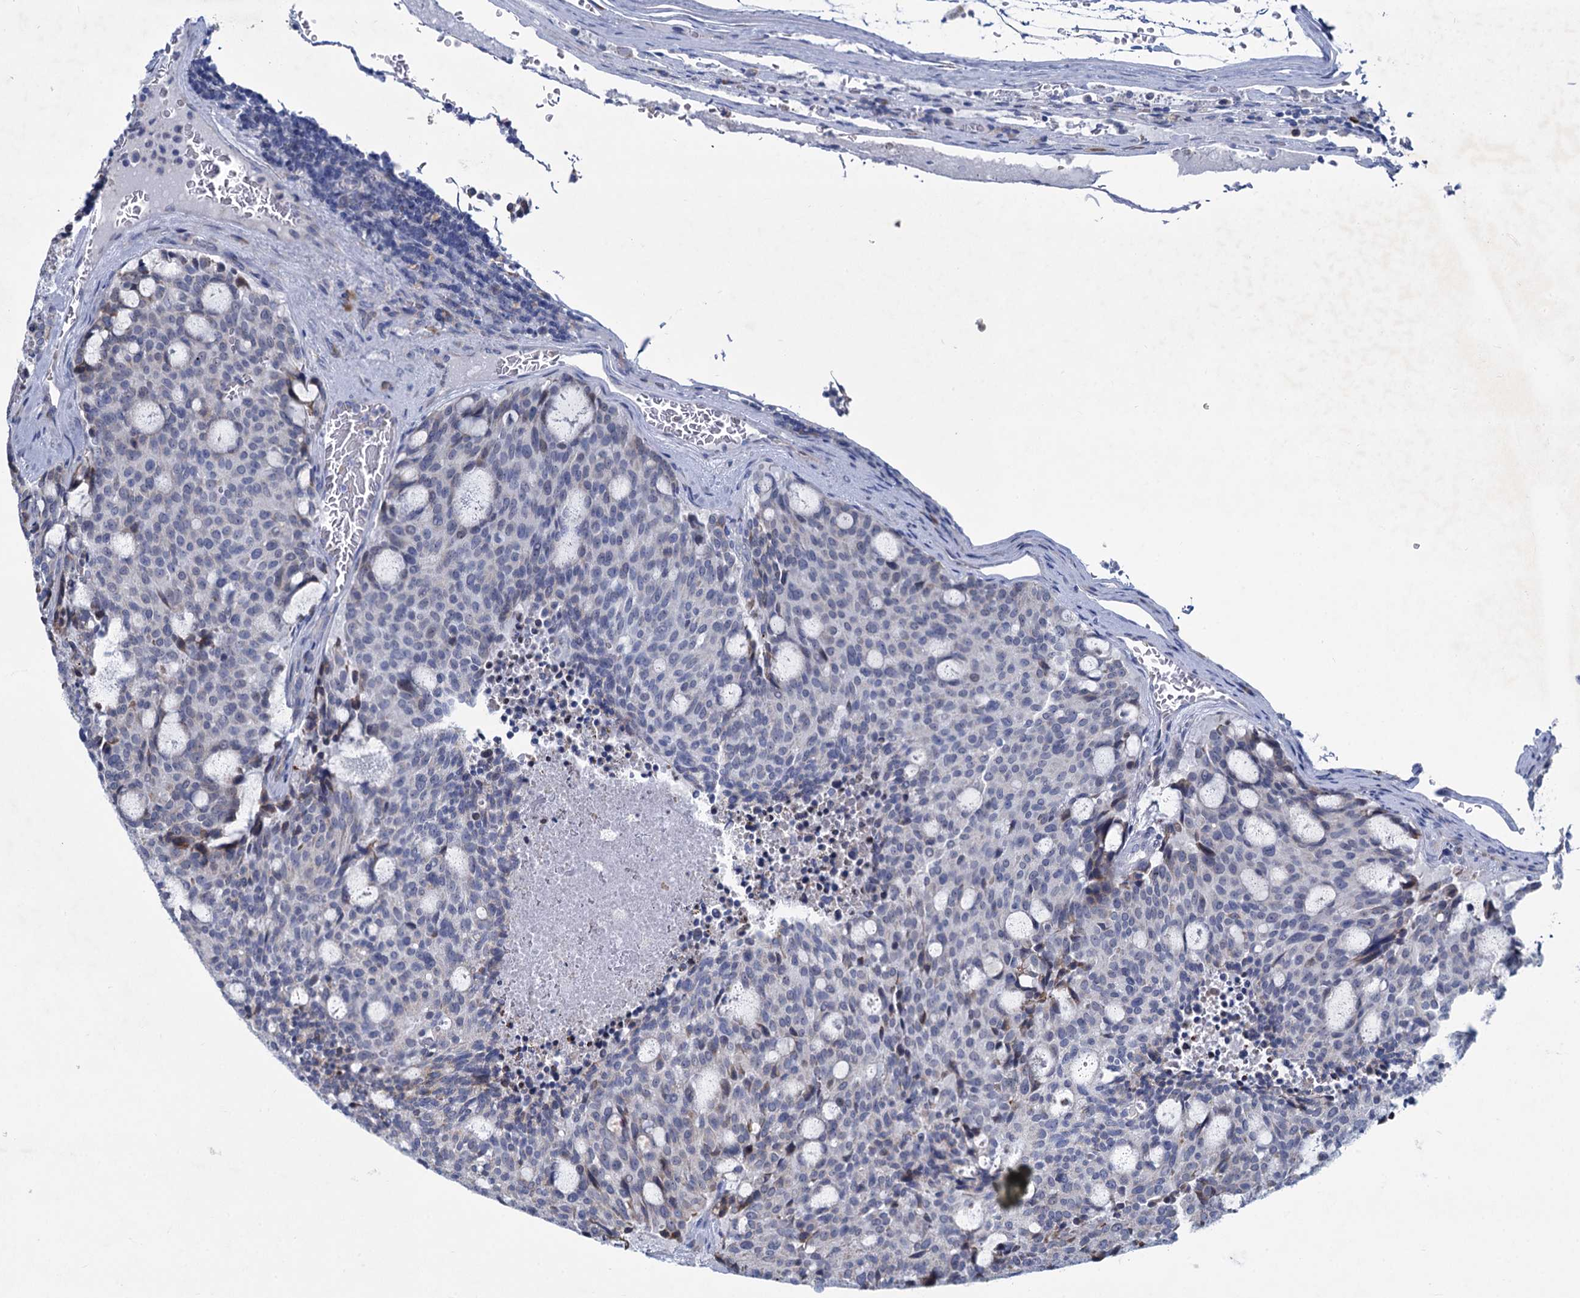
{"staining": {"intensity": "negative", "quantity": "none", "location": "none"}, "tissue": "carcinoid", "cell_type": "Tumor cells", "image_type": "cancer", "snomed": [{"axis": "morphology", "description": "Carcinoid, malignant, NOS"}, {"axis": "topography", "description": "Pancreas"}], "caption": "IHC histopathology image of neoplastic tissue: carcinoid stained with DAB exhibits no significant protein staining in tumor cells.", "gene": "PRSS35", "patient": {"sex": "female", "age": 54}}